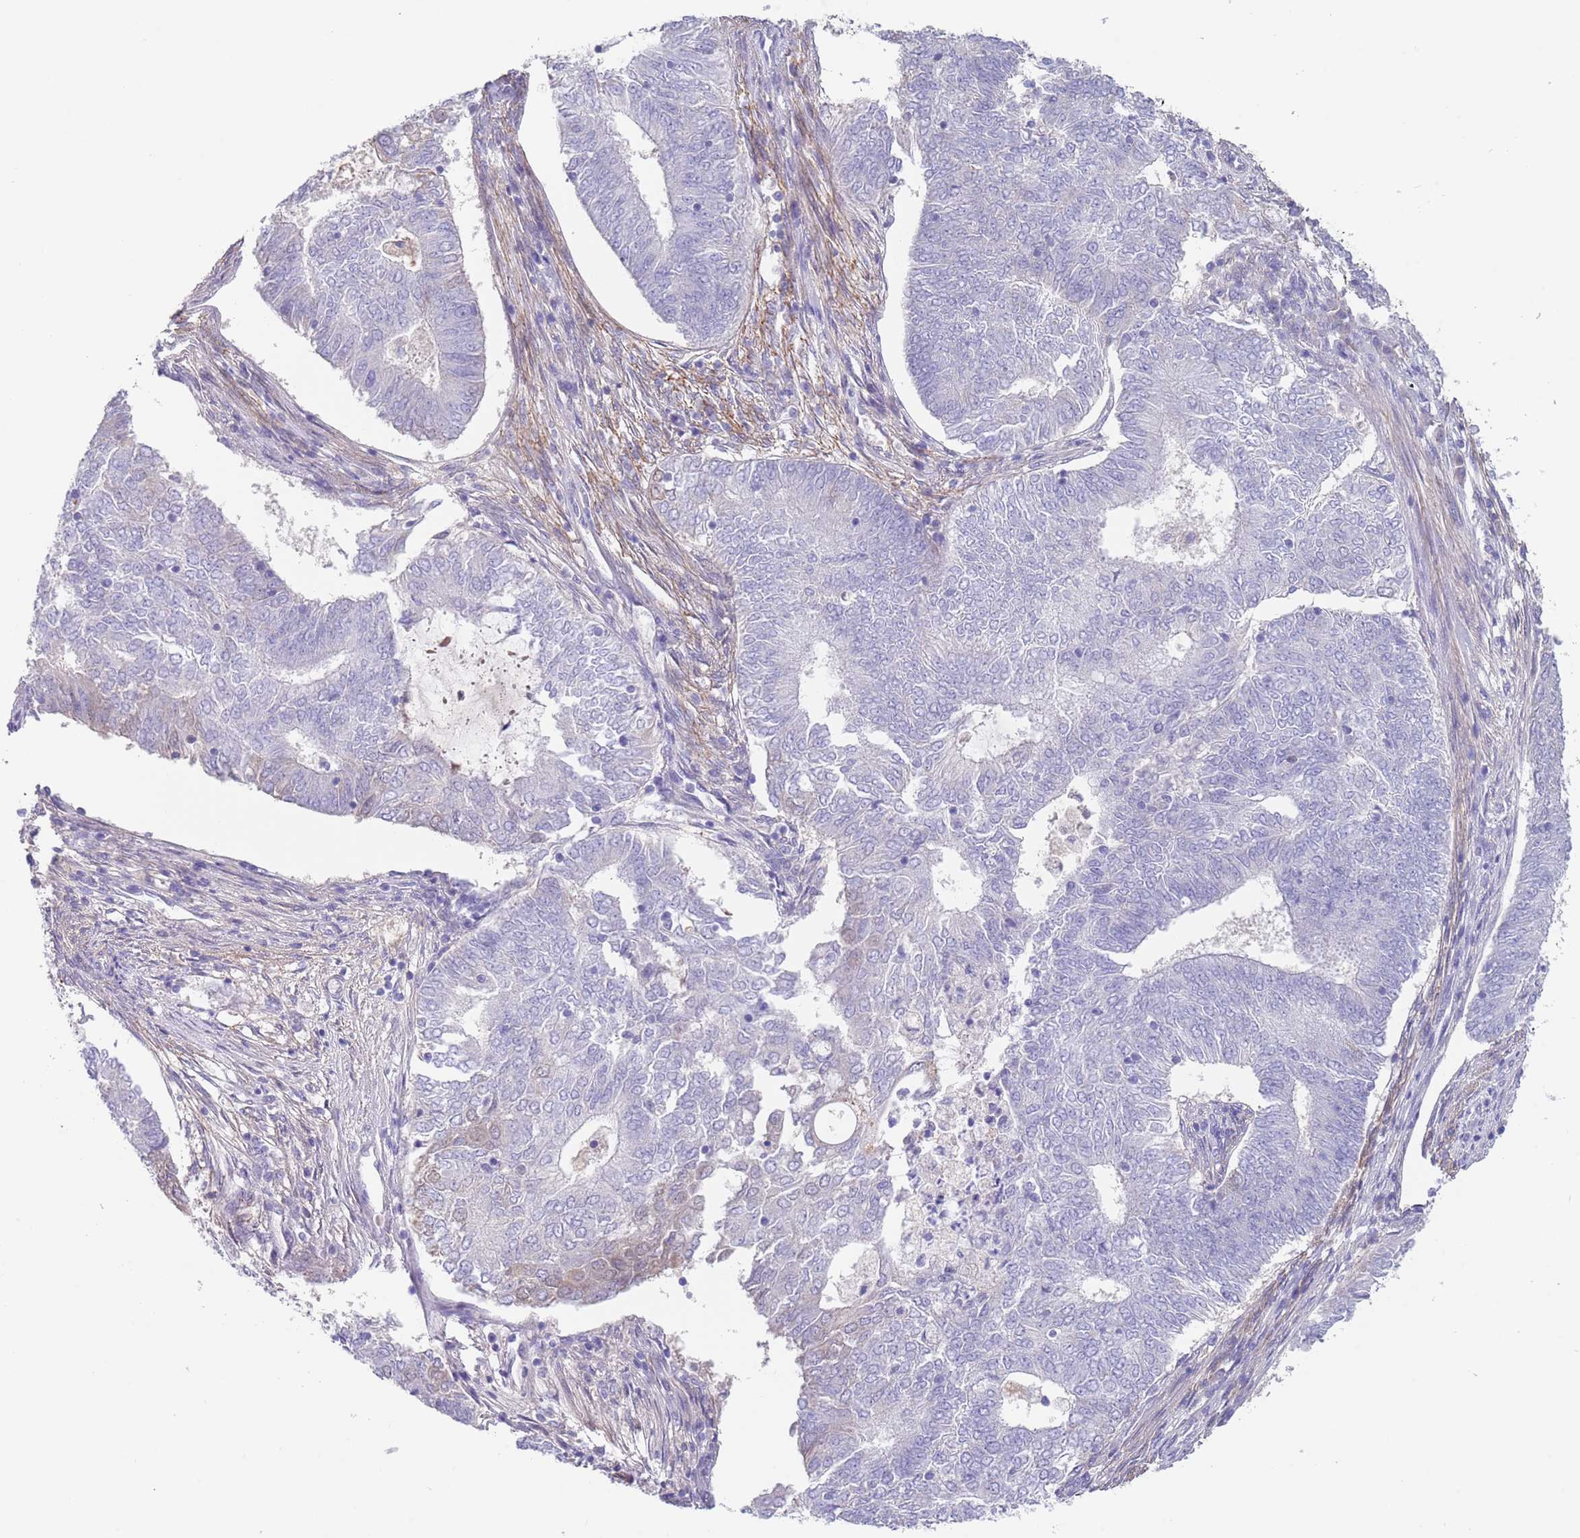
{"staining": {"intensity": "negative", "quantity": "none", "location": "none"}, "tissue": "endometrial cancer", "cell_type": "Tumor cells", "image_type": "cancer", "snomed": [{"axis": "morphology", "description": "Adenocarcinoma, NOS"}, {"axis": "topography", "description": "Endometrium"}], "caption": "Tumor cells are negative for protein expression in human endometrial cancer (adenocarcinoma).", "gene": "RNF169", "patient": {"sex": "female", "age": 62}}